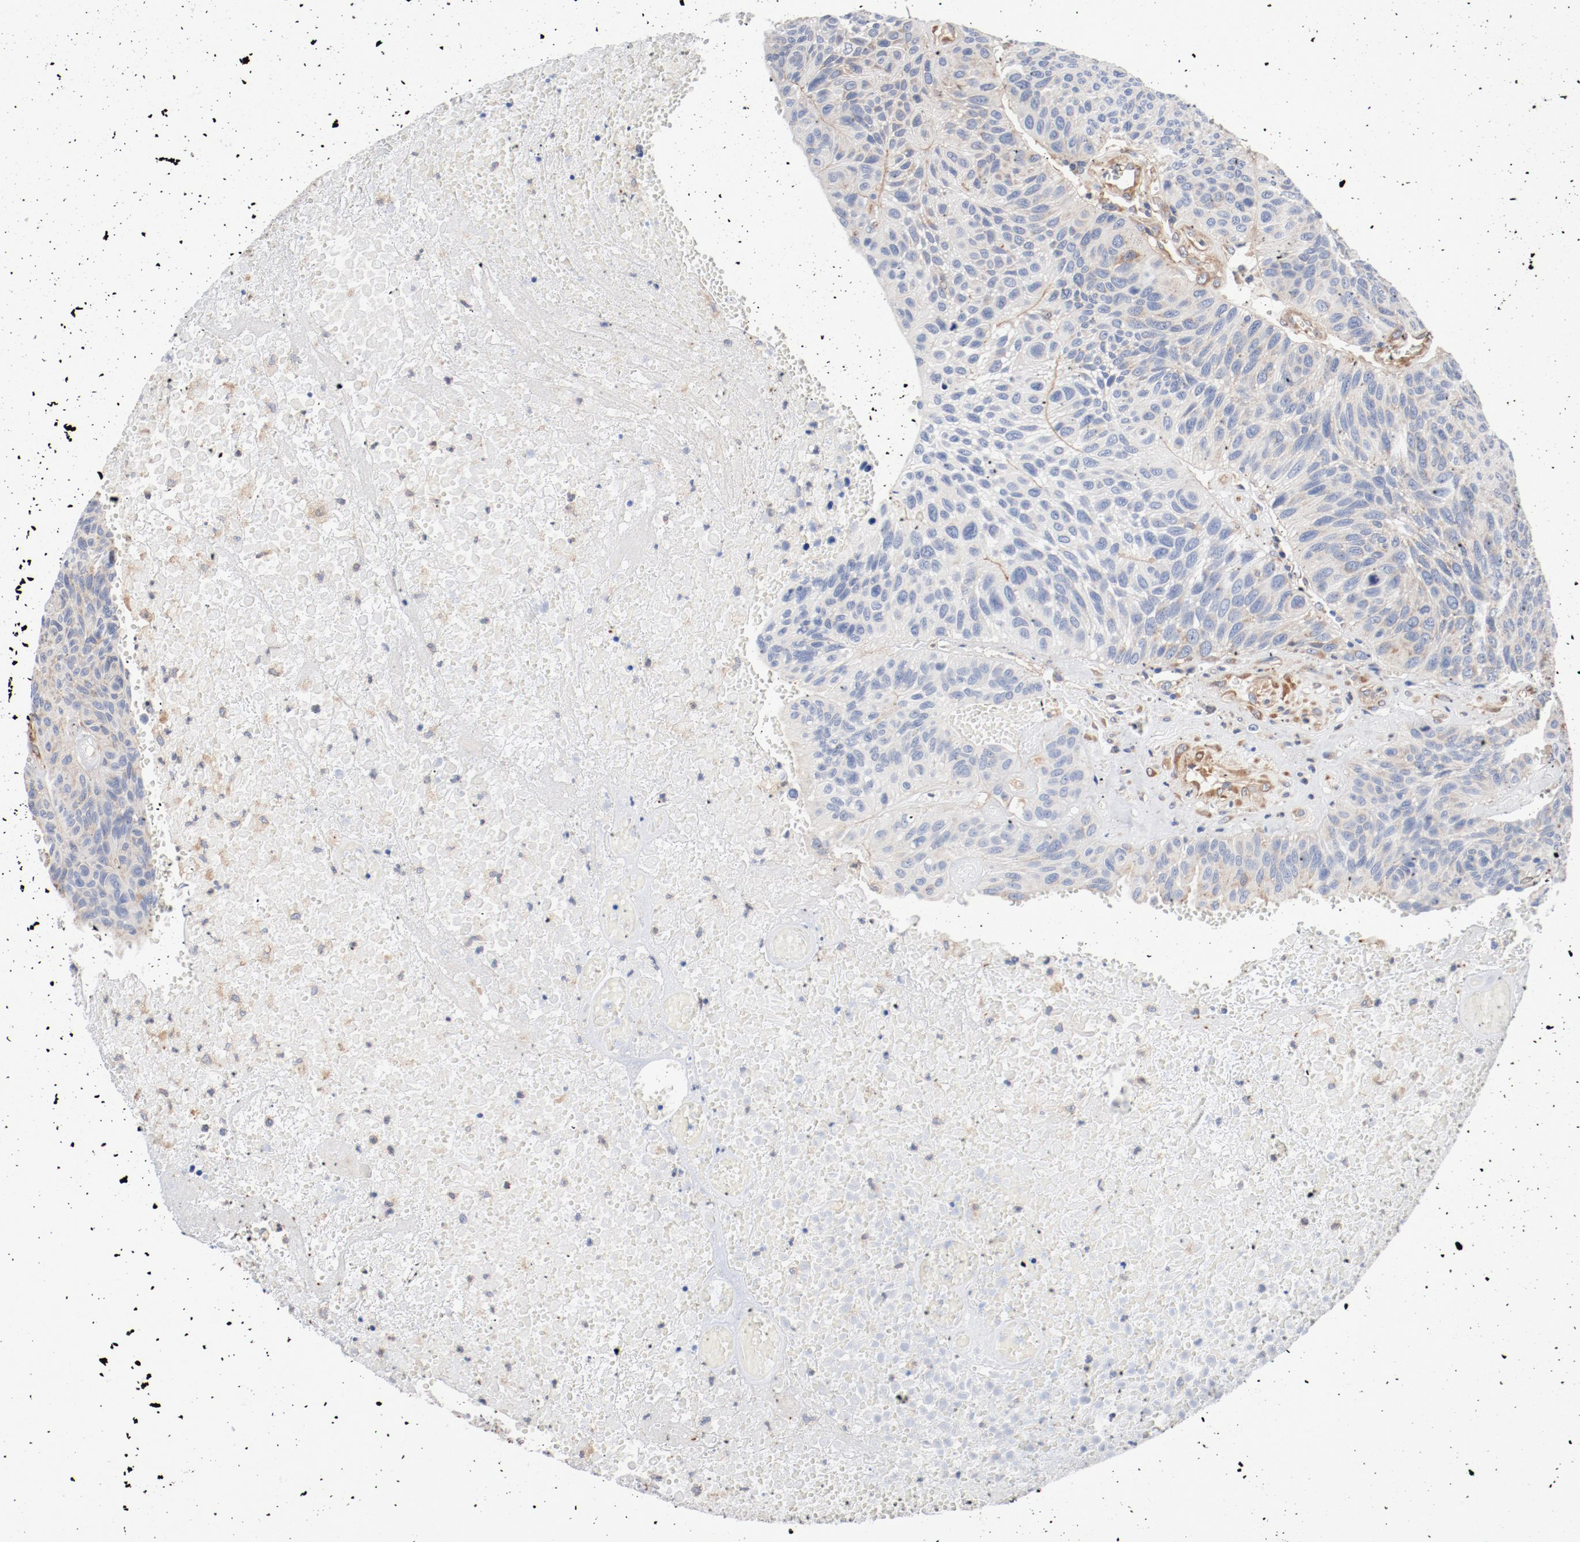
{"staining": {"intensity": "weak", "quantity": "<25%", "location": "cytoplasmic/membranous"}, "tissue": "urothelial cancer", "cell_type": "Tumor cells", "image_type": "cancer", "snomed": [{"axis": "morphology", "description": "Urothelial carcinoma, High grade"}, {"axis": "topography", "description": "Urinary bladder"}], "caption": "This is an immunohistochemistry micrograph of human urothelial cancer. There is no expression in tumor cells.", "gene": "ILK", "patient": {"sex": "male", "age": 66}}